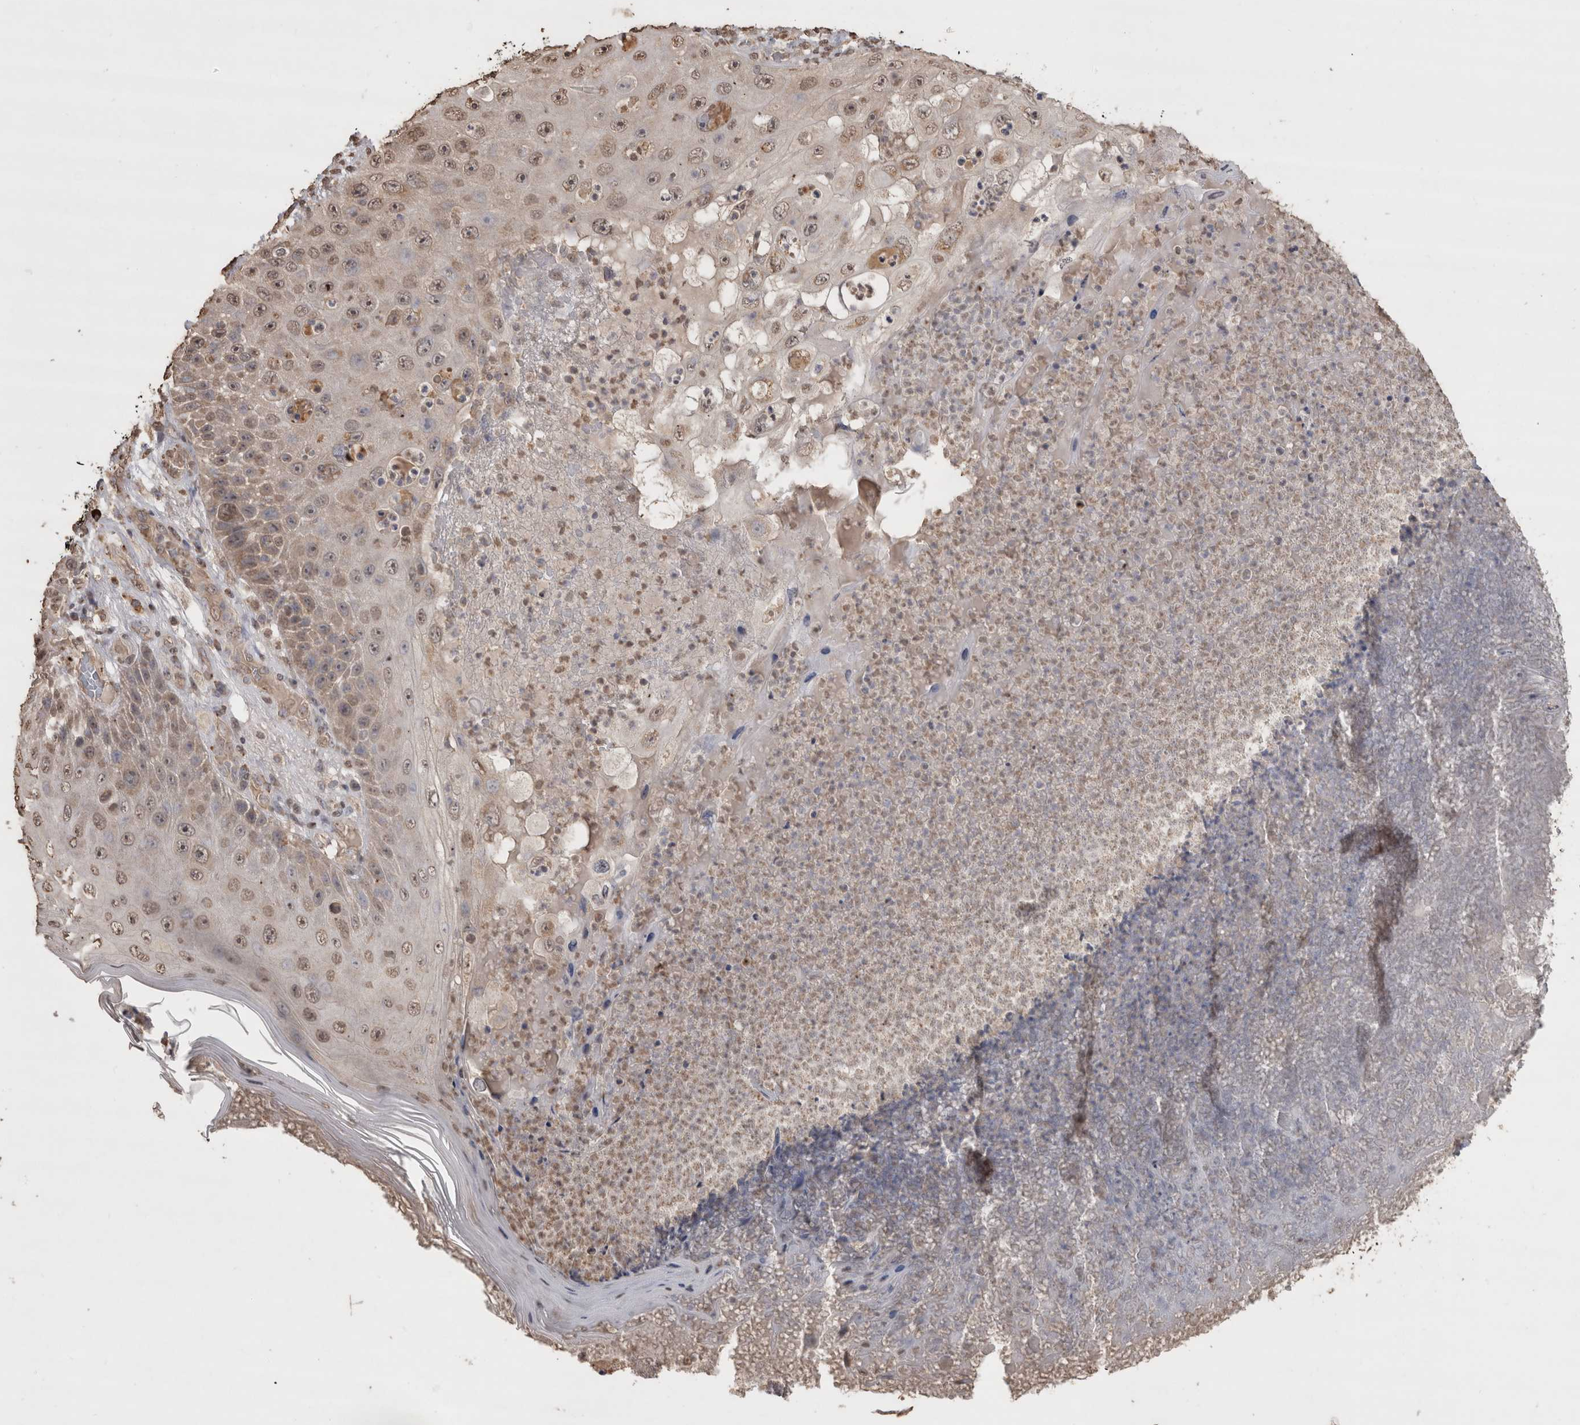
{"staining": {"intensity": "weak", "quantity": ">75%", "location": "cytoplasmic/membranous,nuclear"}, "tissue": "skin cancer", "cell_type": "Tumor cells", "image_type": "cancer", "snomed": [{"axis": "morphology", "description": "Squamous cell carcinoma, NOS"}, {"axis": "topography", "description": "Skin"}], "caption": "Skin cancer (squamous cell carcinoma) was stained to show a protein in brown. There is low levels of weak cytoplasmic/membranous and nuclear staining in approximately >75% of tumor cells. (DAB IHC, brown staining for protein, blue staining for nuclei).", "gene": "CRELD2", "patient": {"sex": "female", "age": 88}}